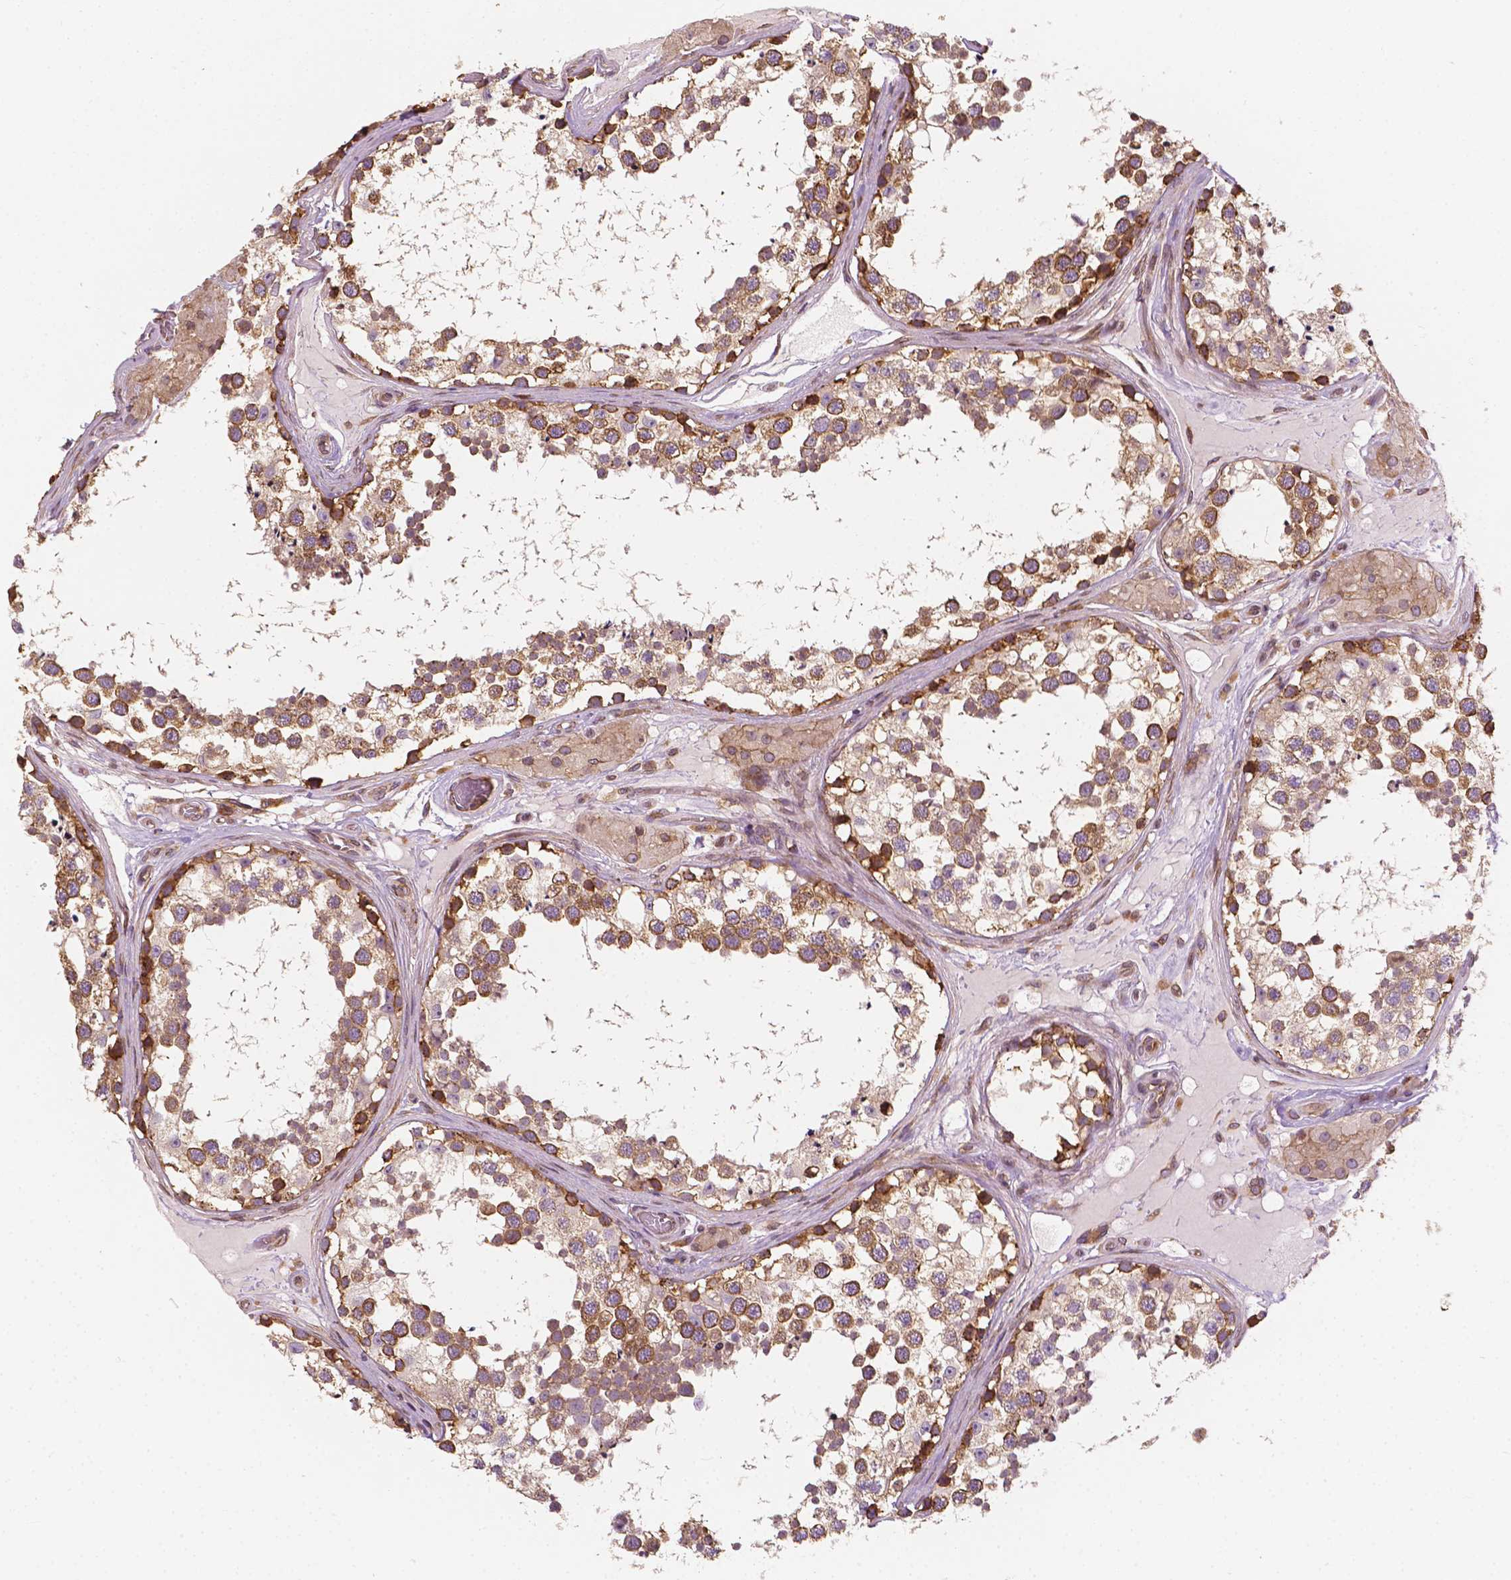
{"staining": {"intensity": "moderate", "quantity": ">75%", "location": "cytoplasmic/membranous"}, "tissue": "testis", "cell_type": "Cells in seminiferous ducts", "image_type": "normal", "snomed": [{"axis": "morphology", "description": "Normal tissue, NOS"}, {"axis": "morphology", "description": "Seminoma, NOS"}, {"axis": "topography", "description": "Testis"}], "caption": "This is a histology image of immunohistochemistry staining of unremarkable testis, which shows moderate positivity in the cytoplasmic/membranous of cells in seminiferous ducts.", "gene": "G3BP1", "patient": {"sex": "male", "age": 65}}